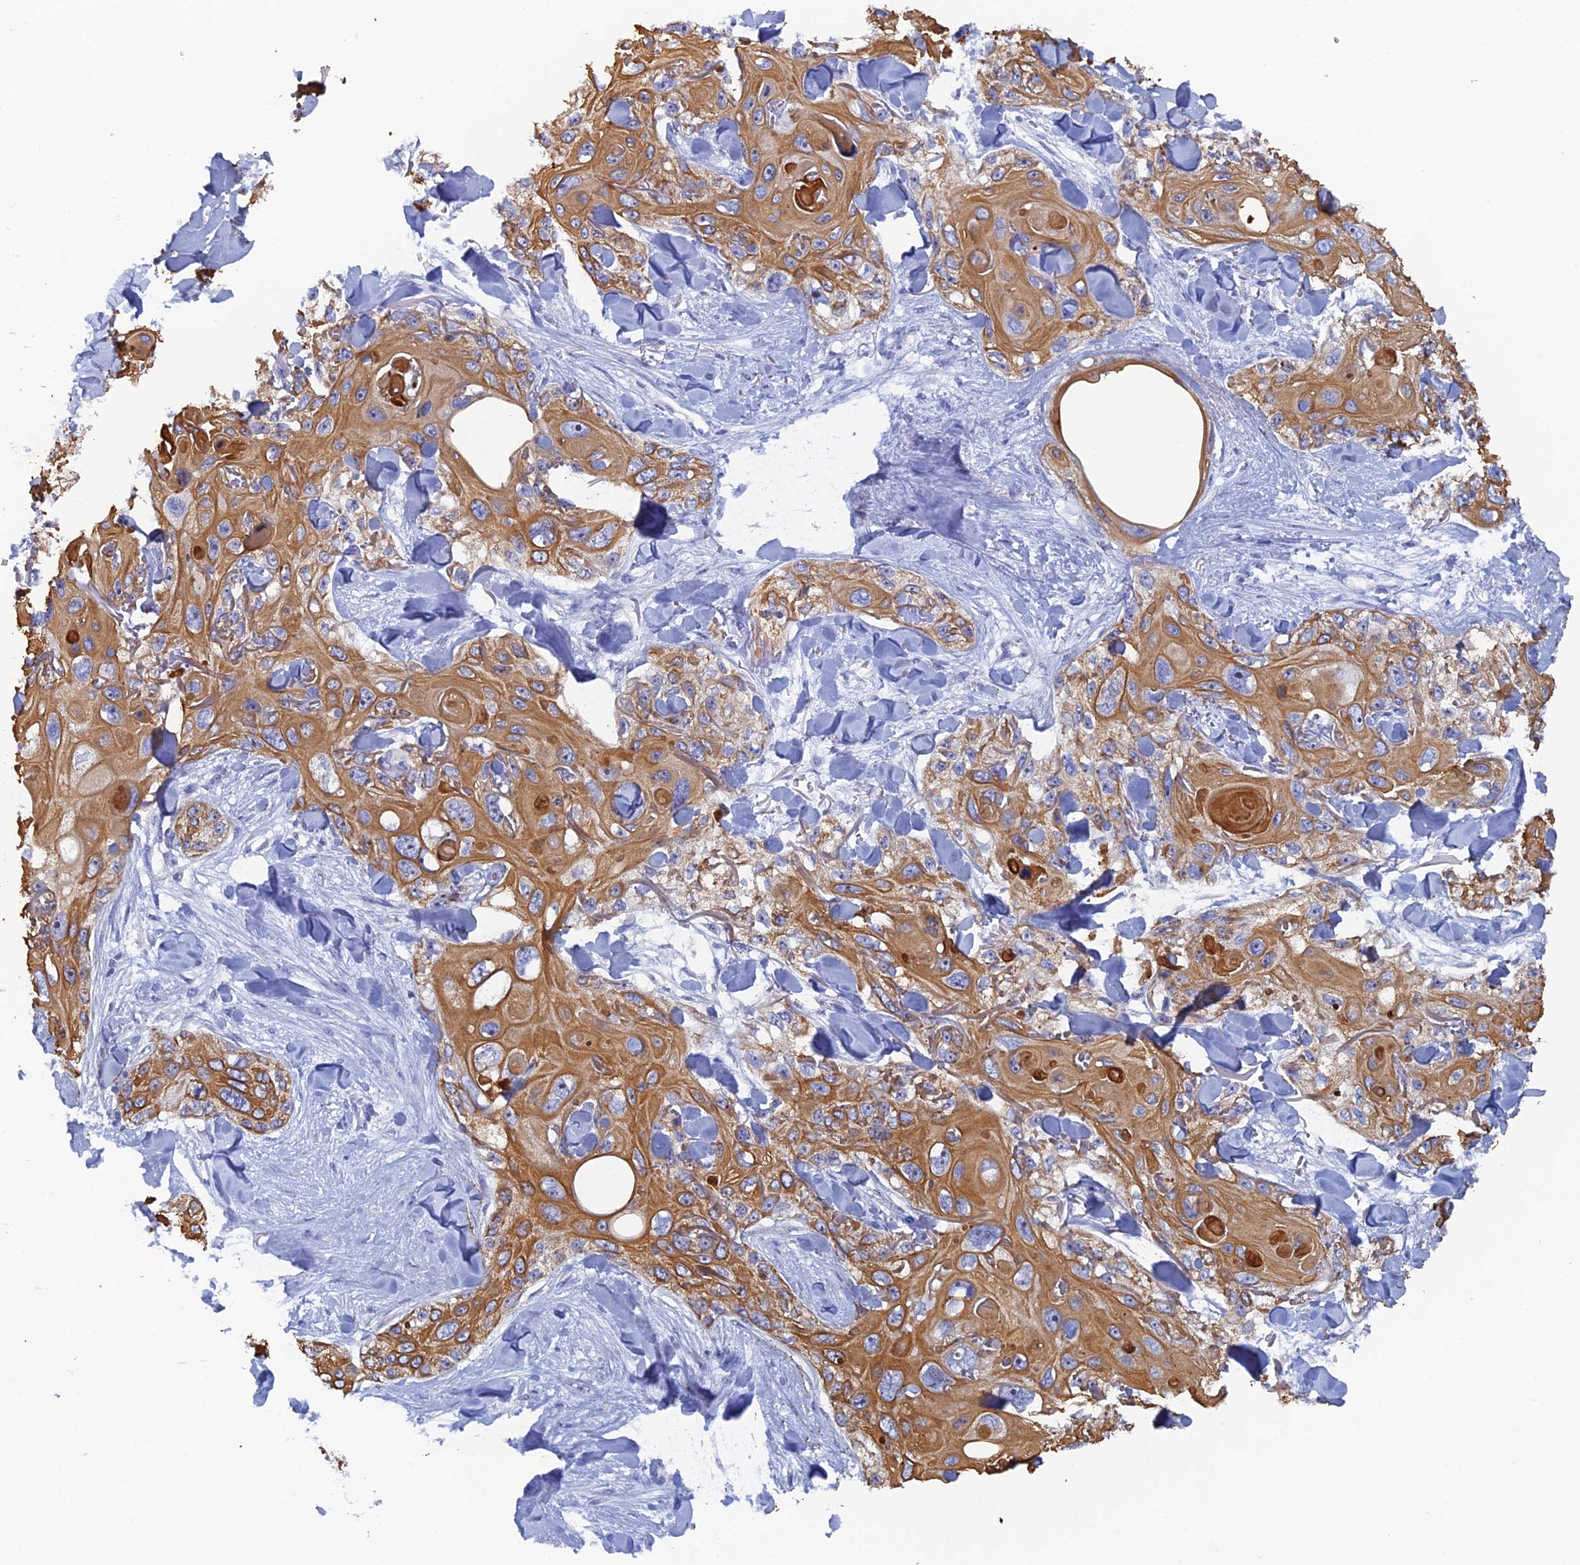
{"staining": {"intensity": "moderate", "quantity": ">75%", "location": "cytoplasmic/membranous"}, "tissue": "skin cancer", "cell_type": "Tumor cells", "image_type": "cancer", "snomed": [{"axis": "morphology", "description": "Normal tissue, NOS"}, {"axis": "morphology", "description": "Squamous cell carcinoma, NOS"}, {"axis": "topography", "description": "Skin"}], "caption": "This micrograph shows squamous cell carcinoma (skin) stained with immunohistochemistry to label a protein in brown. The cytoplasmic/membranous of tumor cells show moderate positivity for the protein. Nuclei are counter-stained blue.", "gene": "SRFBP1", "patient": {"sex": "male", "age": 72}}